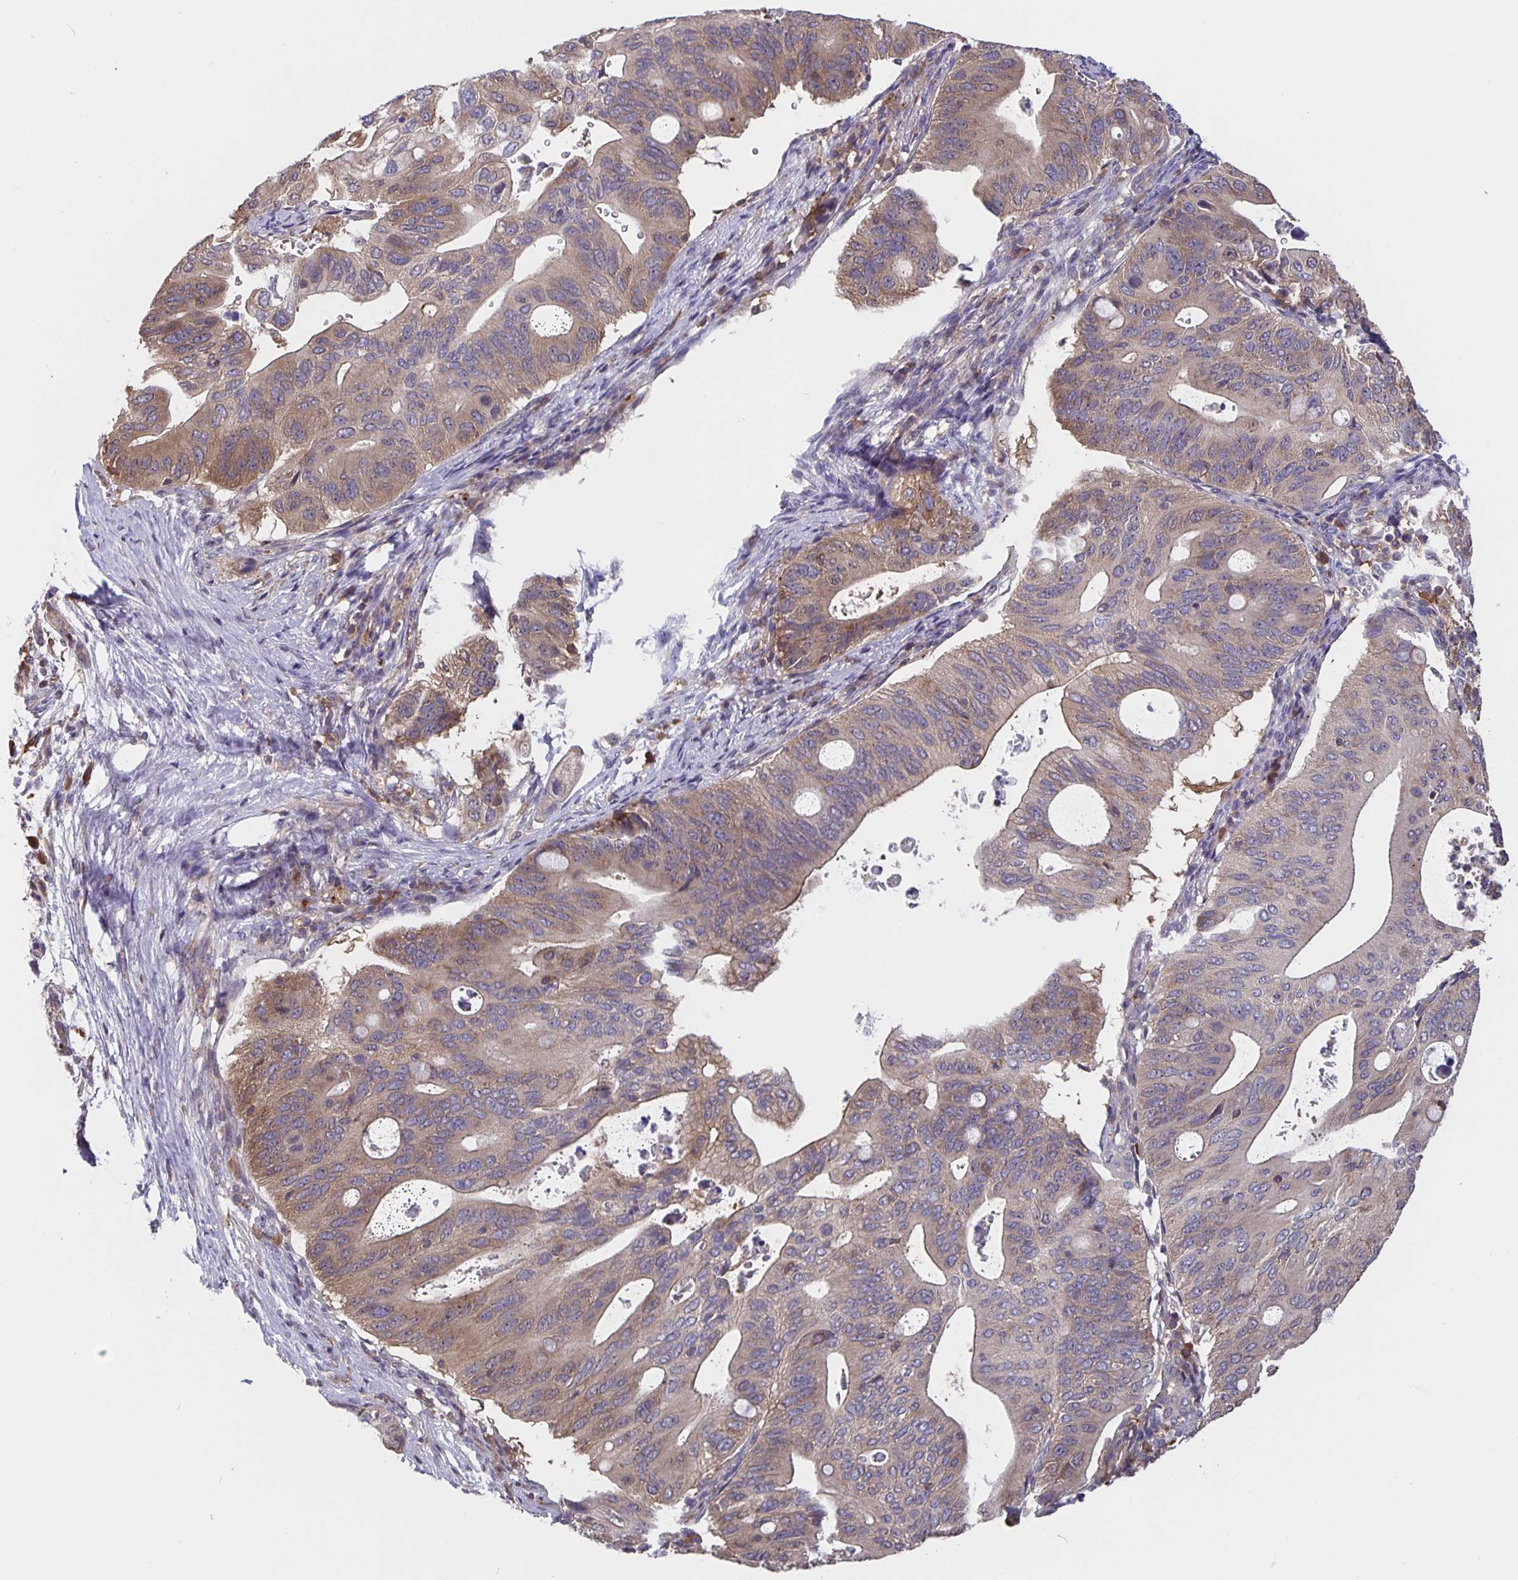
{"staining": {"intensity": "moderate", "quantity": ">75%", "location": "cytoplasmic/membranous"}, "tissue": "pancreatic cancer", "cell_type": "Tumor cells", "image_type": "cancer", "snomed": [{"axis": "morphology", "description": "Adenocarcinoma, NOS"}, {"axis": "topography", "description": "Pancreas"}], "caption": "Pancreatic cancer was stained to show a protein in brown. There is medium levels of moderate cytoplasmic/membranous expression in approximately >75% of tumor cells.", "gene": "FEM1C", "patient": {"sex": "female", "age": 72}}